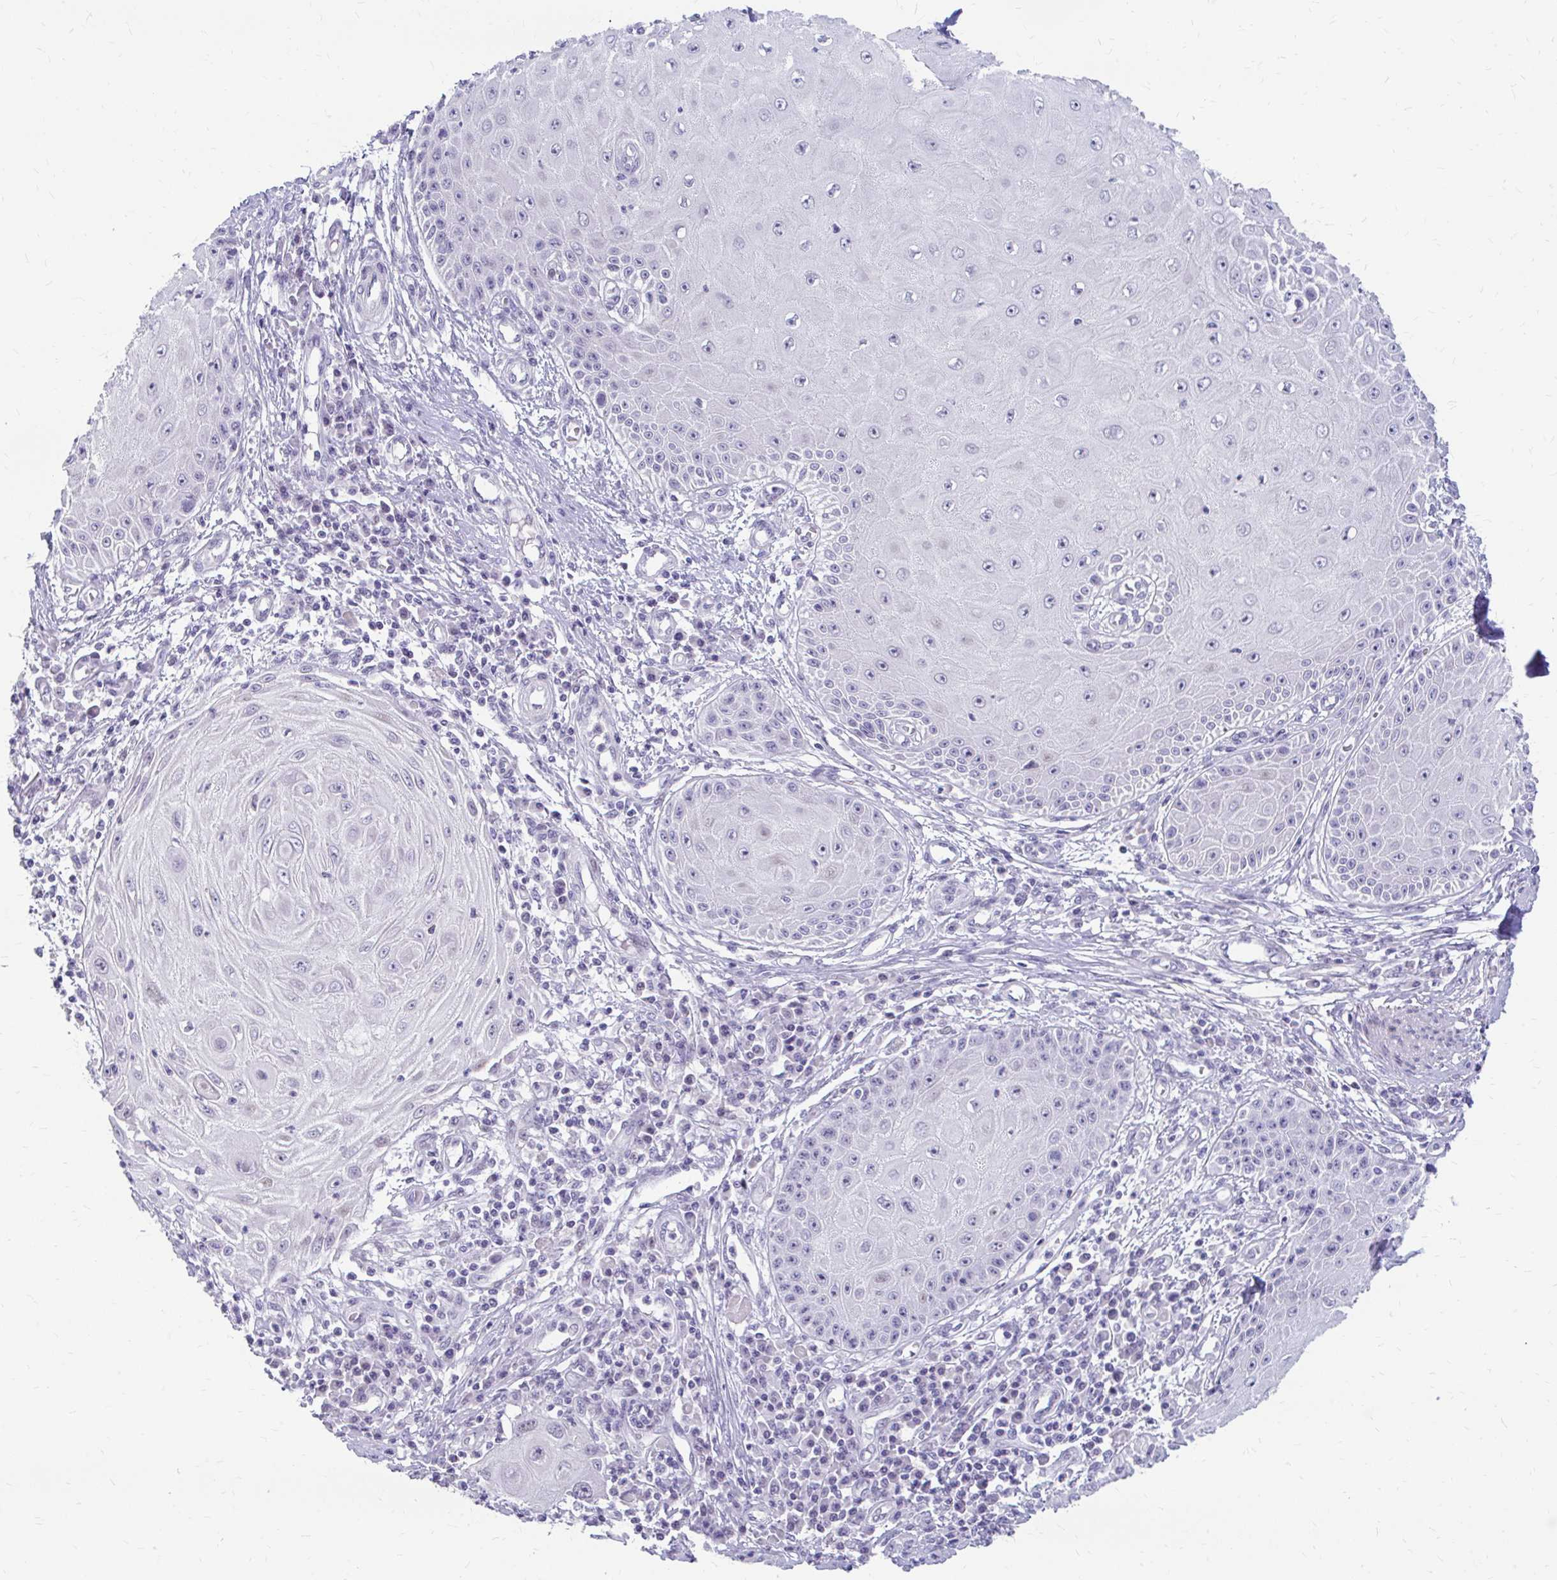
{"staining": {"intensity": "negative", "quantity": "none", "location": "none"}, "tissue": "skin cancer", "cell_type": "Tumor cells", "image_type": "cancer", "snomed": [{"axis": "morphology", "description": "Squamous cell carcinoma, NOS"}, {"axis": "topography", "description": "Skin"}, {"axis": "topography", "description": "Vulva"}], "caption": "The IHC histopathology image has no significant positivity in tumor cells of skin cancer (squamous cell carcinoma) tissue.", "gene": "RGS16", "patient": {"sex": "female", "age": 44}}